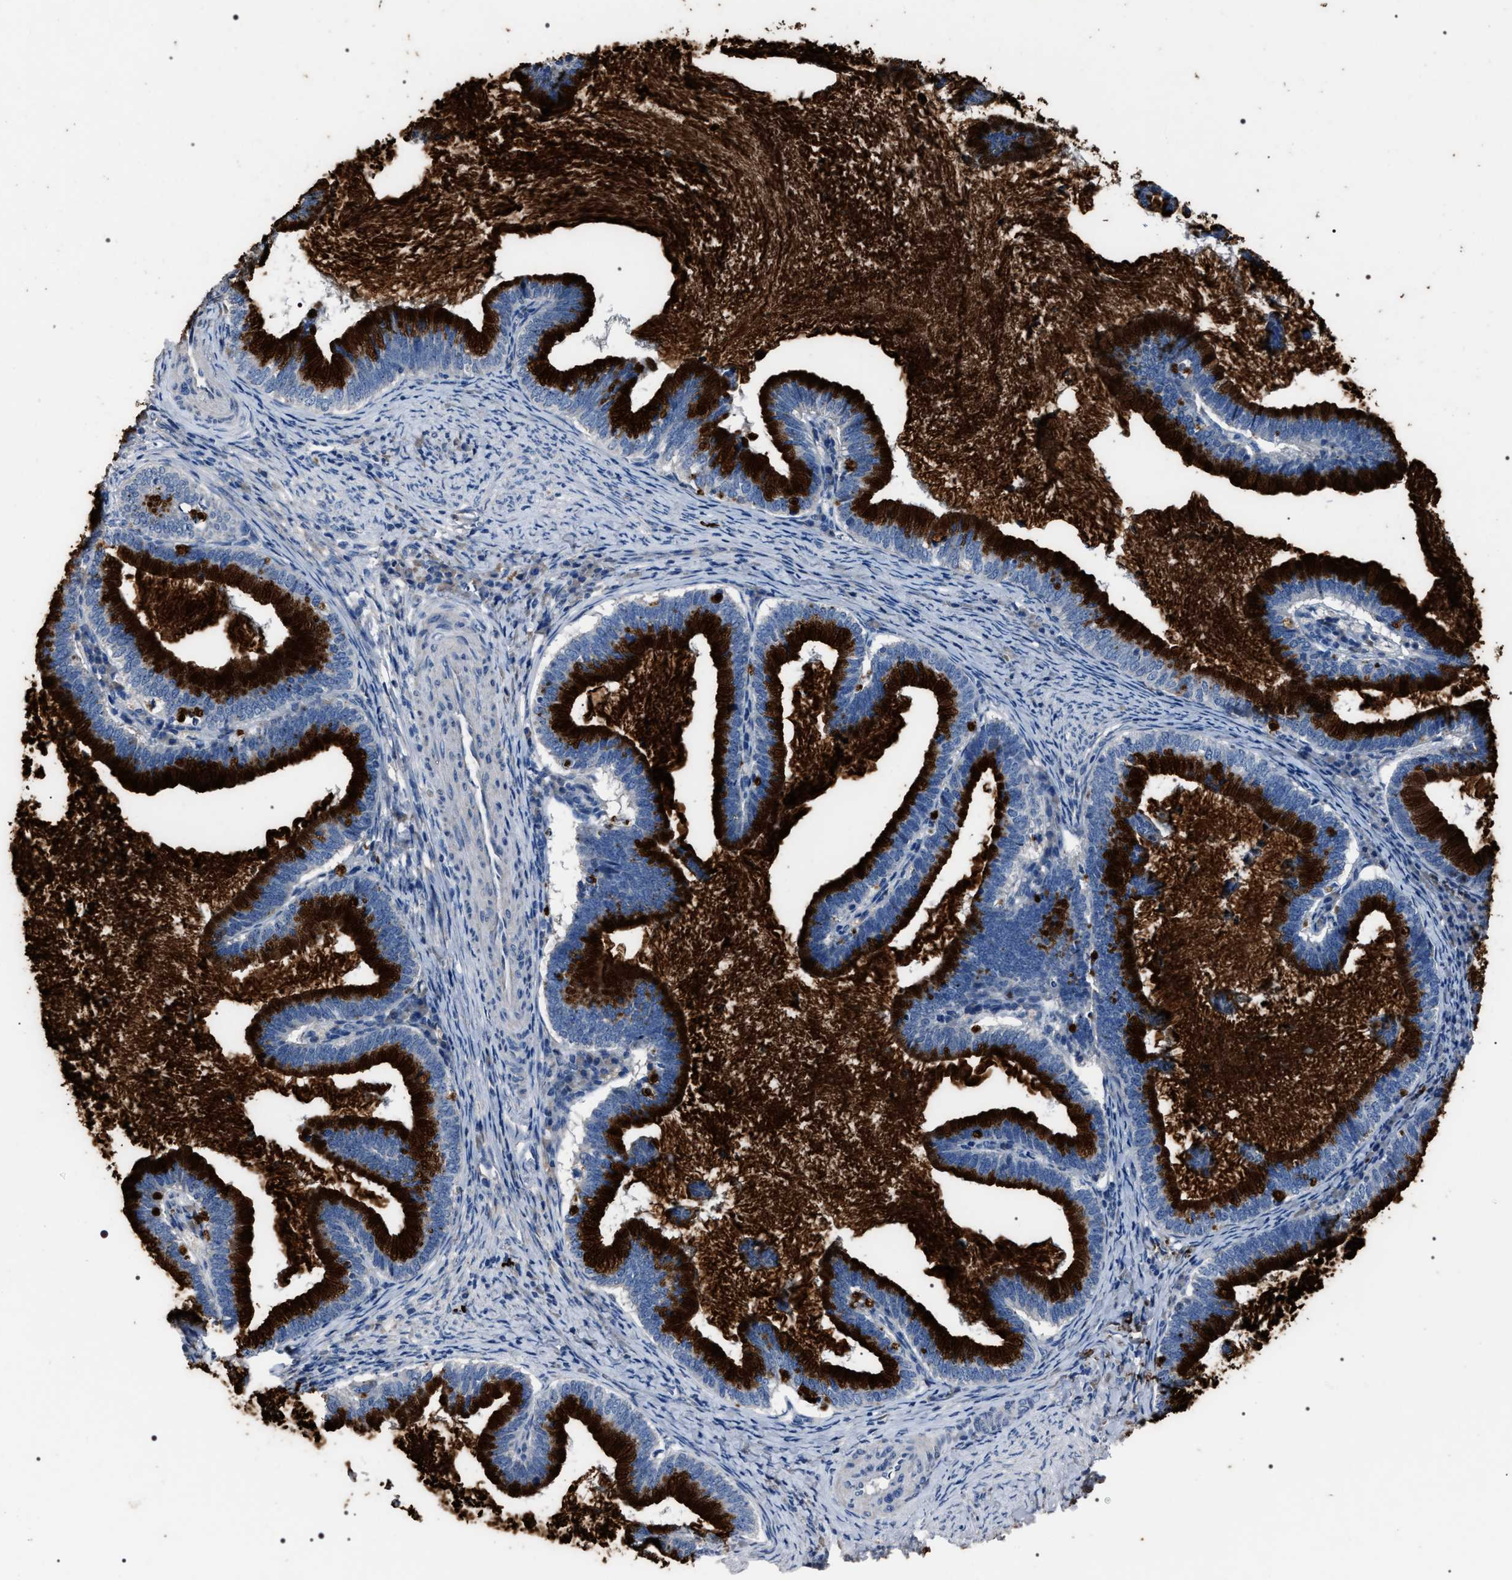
{"staining": {"intensity": "strong", "quantity": ">75%", "location": "cytoplasmic/membranous"}, "tissue": "cervical cancer", "cell_type": "Tumor cells", "image_type": "cancer", "snomed": [{"axis": "morphology", "description": "Adenocarcinoma, NOS"}, {"axis": "topography", "description": "Cervix"}], "caption": "A brown stain labels strong cytoplasmic/membranous expression of a protein in cervical cancer (adenocarcinoma) tumor cells. The staining is performed using DAB brown chromogen to label protein expression. The nuclei are counter-stained blue using hematoxylin.", "gene": "TRIM54", "patient": {"sex": "female", "age": 36}}